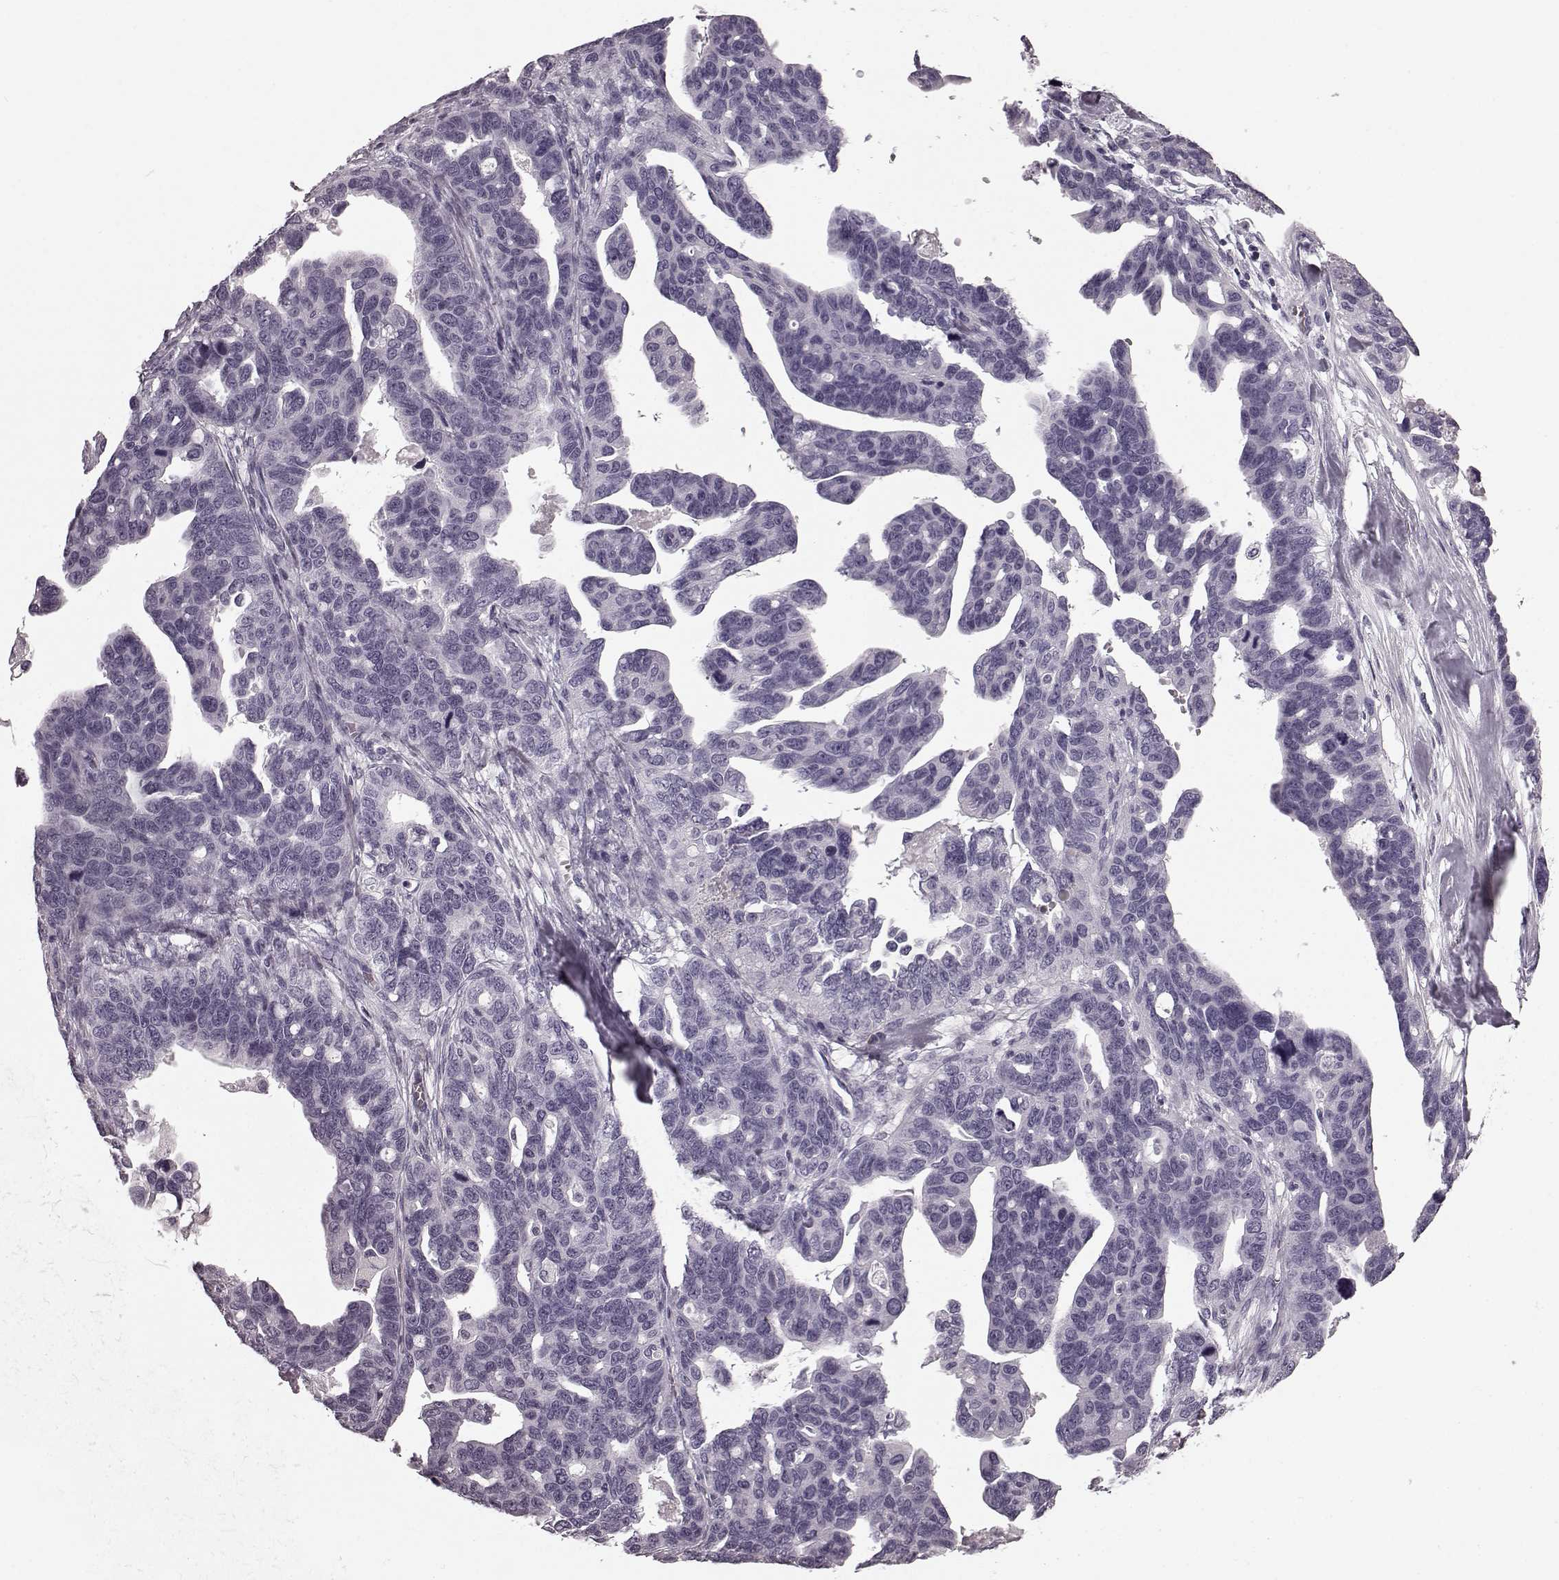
{"staining": {"intensity": "negative", "quantity": "none", "location": "none"}, "tissue": "ovarian cancer", "cell_type": "Tumor cells", "image_type": "cancer", "snomed": [{"axis": "morphology", "description": "Cystadenocarcinoma, serous, NOS"}, {"axis": "topography", "description": "Ovary"}], "caption": "A high-resolution micrograph shows immunohistochemistry staining of ovarian serous cystadenocarcinoma, which demonstrates no significant positivity in tumor cells. Nuclei are stained in blue.", "gene": "CST7", "patient": {"sex": "female", "age": 69}}